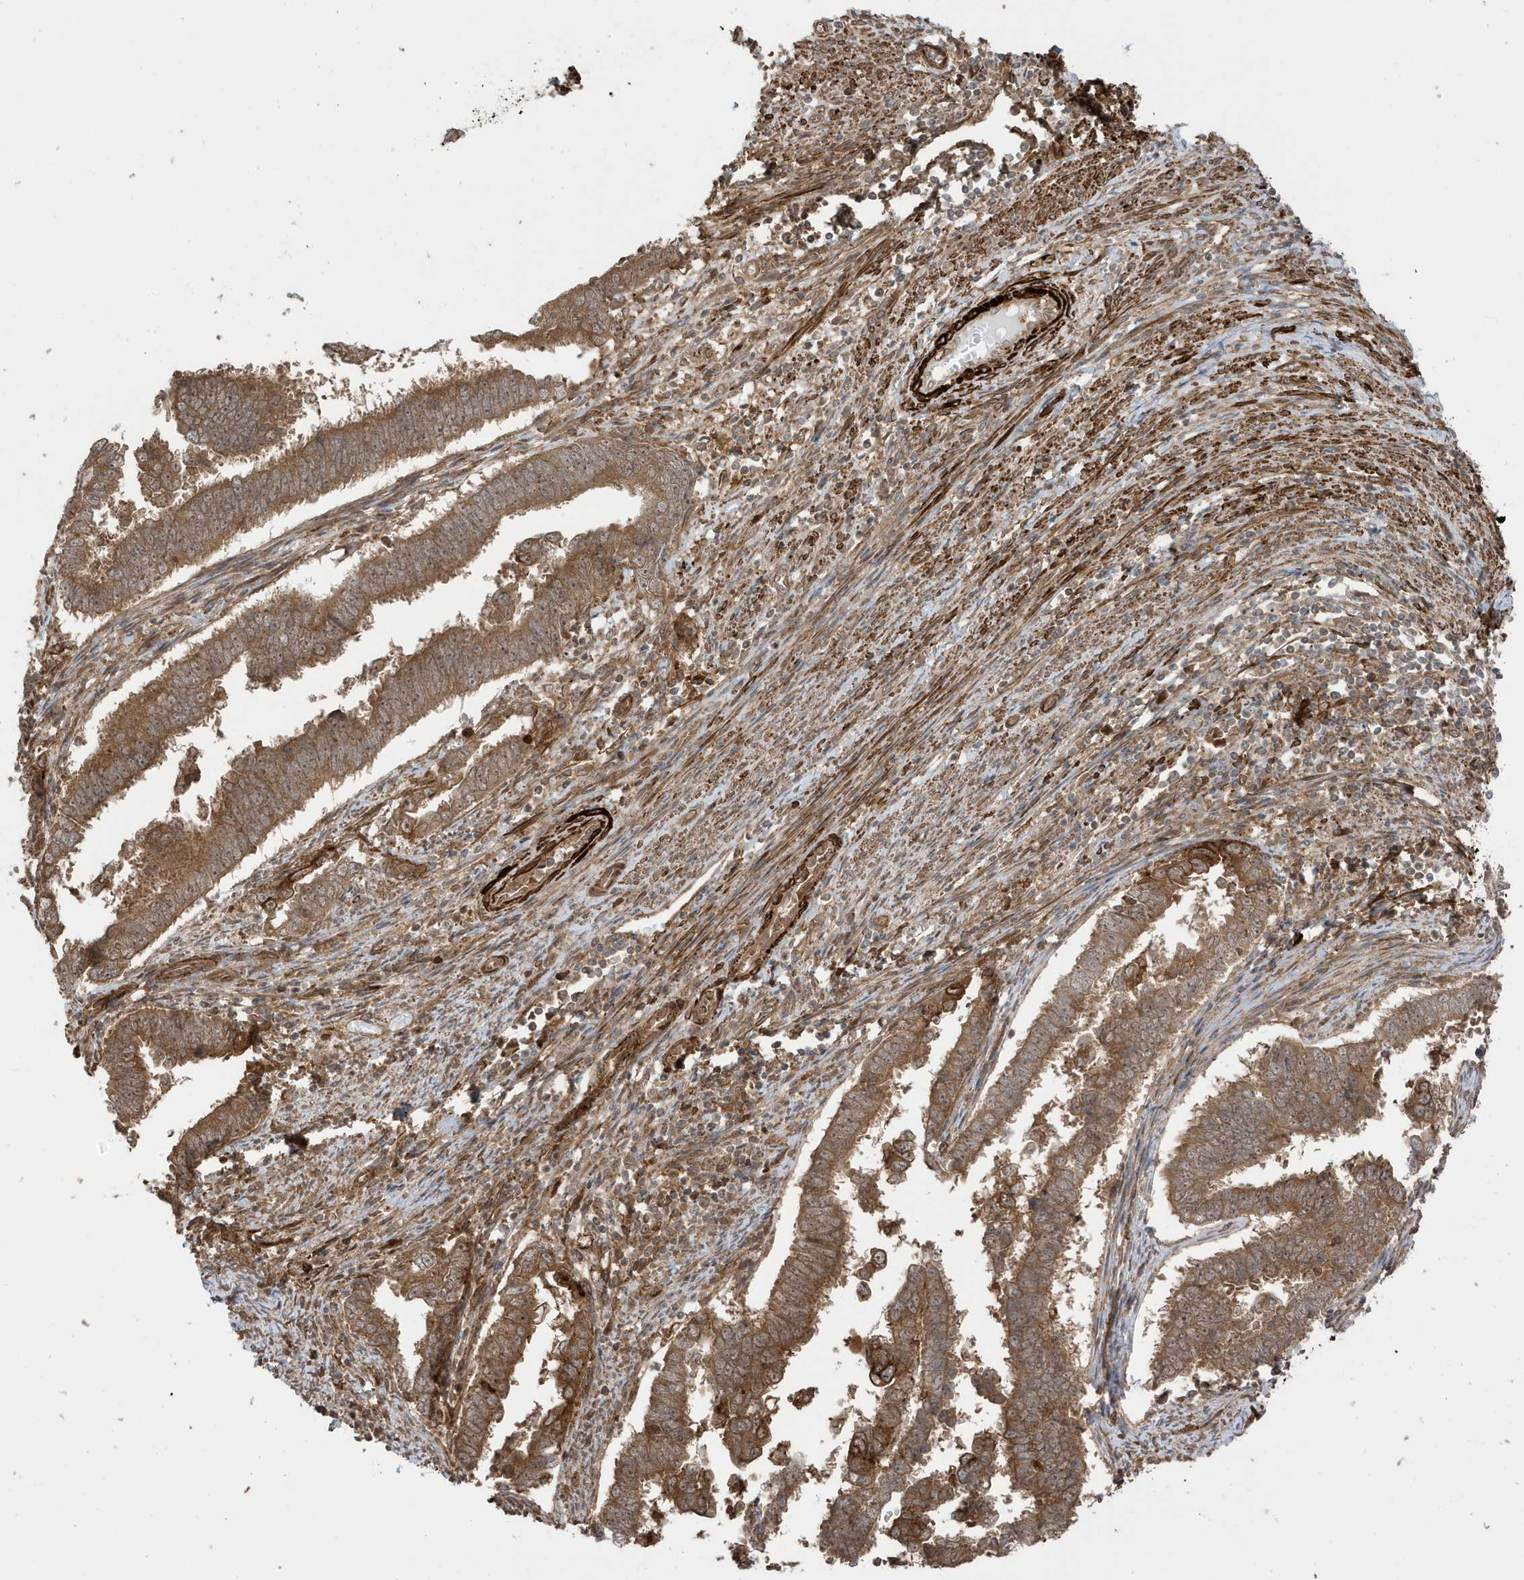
{"staining": {"intensity": "moderate", "quantity": ">75%", "location": "cytoplasmic/membranous"}, "tissue": "endometrial cancer", "cell_type": "Tumor cells", "image_type": "cancer", "snomed": [{"axis": "morphology", "description": "Adenocarcinoma, NOS"}, {"axis": "topography", "description": "Endometrium"}], "caption": "Human endometrial cancer (adenocarcinoma) stained for a protein (brown) displays moderate cytoplasmic/membranous positive expression in about >75% of tumor cells.", "gene": "CDC42EP3", "patient": {"sex": "female", "age": 75}}